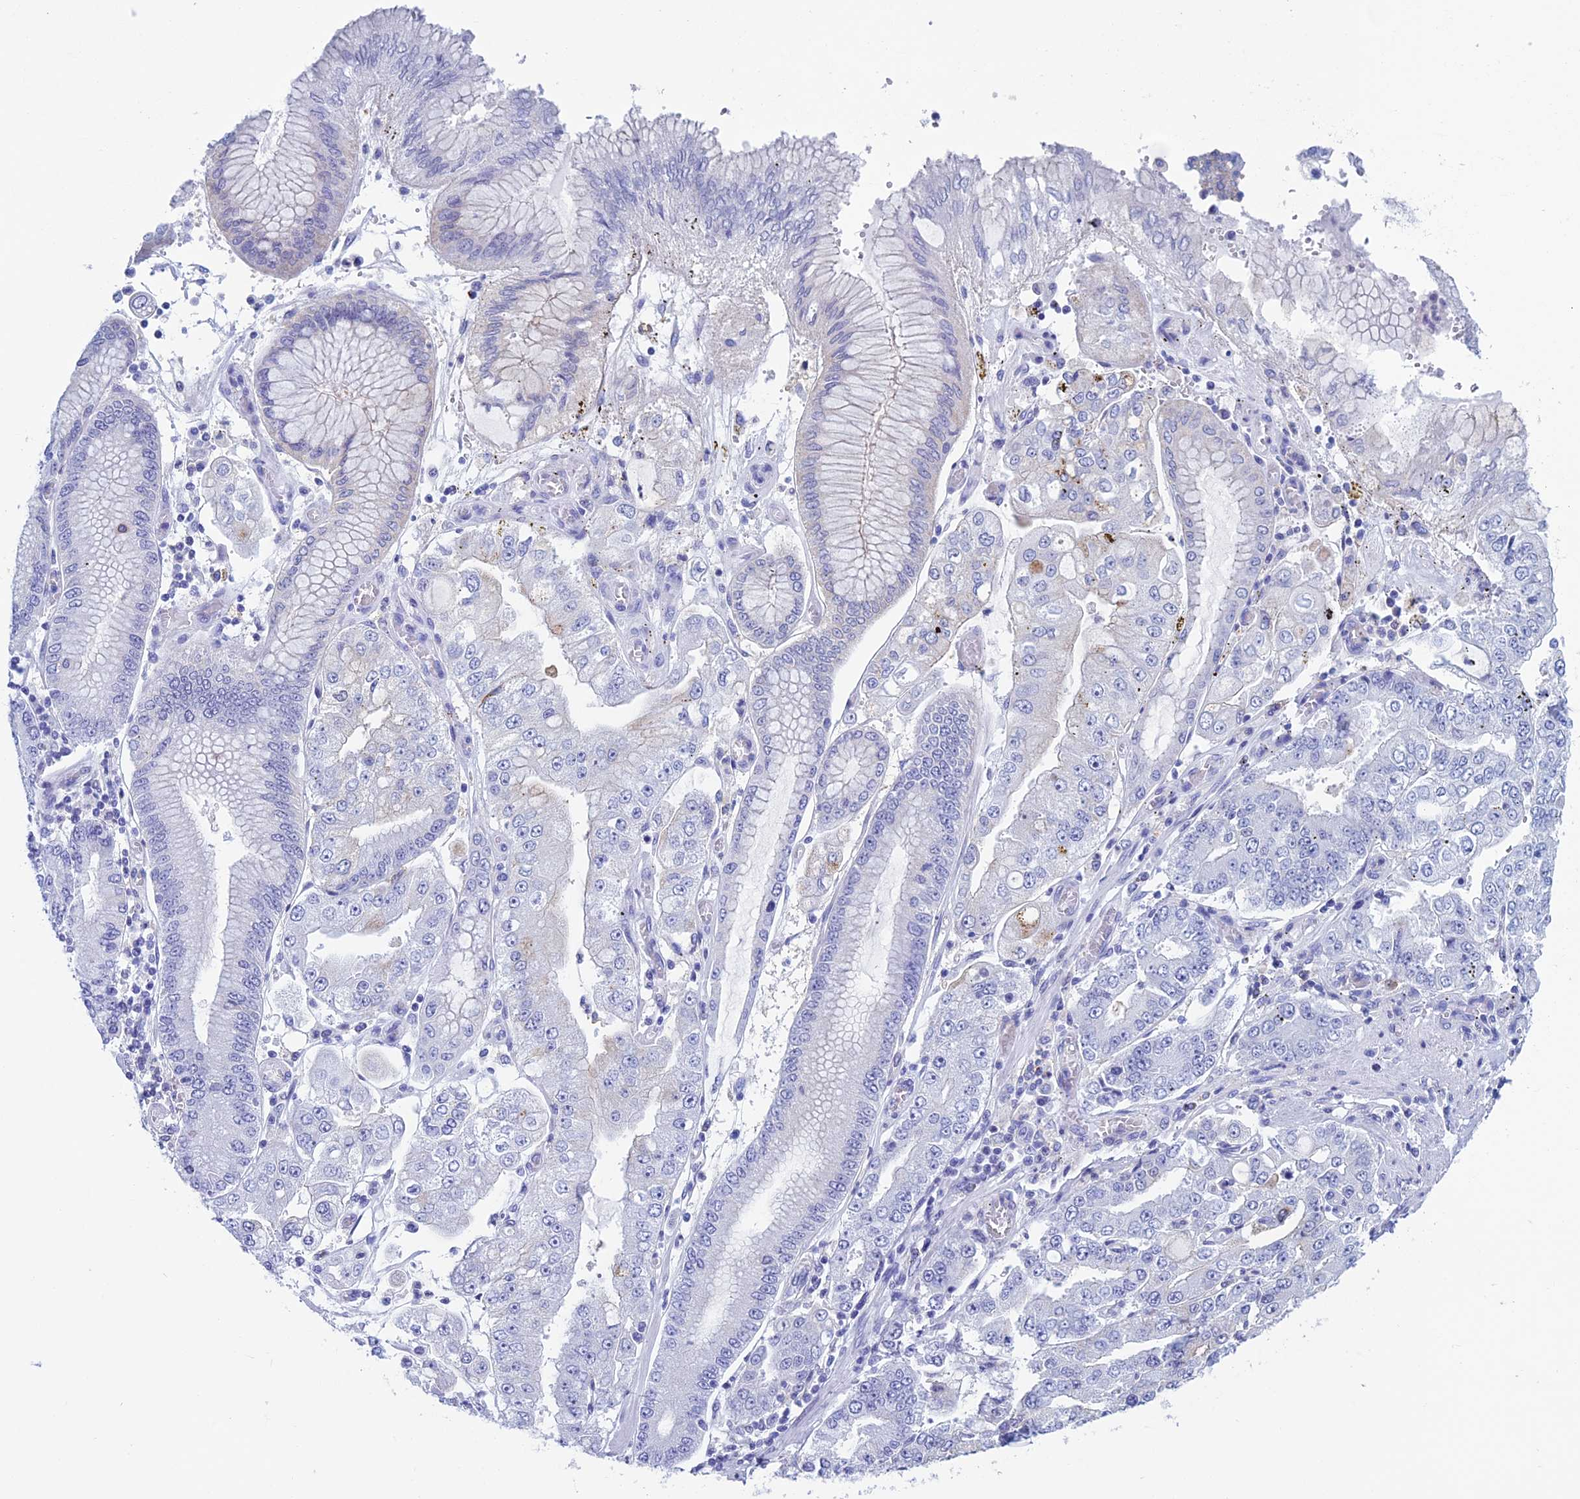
{"staining": {"intensity": "negative", "quantity": "none", "location": "none"}, "tissue": "stomach cancer", "cell_type": "Tumor cells", "image_type": "cancer", "snomed": [{"axis": "morphology", "description": "Adenocarcinoma, NOS"}, {"axis": "topography", "description": "Stomach"}], "caption": "A high-resolution histopathology image shows IHC staining of adenocarcinoma (stomach), which exhibits no significant staining in tumor cells.", "gene": "KCNK17", "patient": {"sex": "male", "age": 76}}